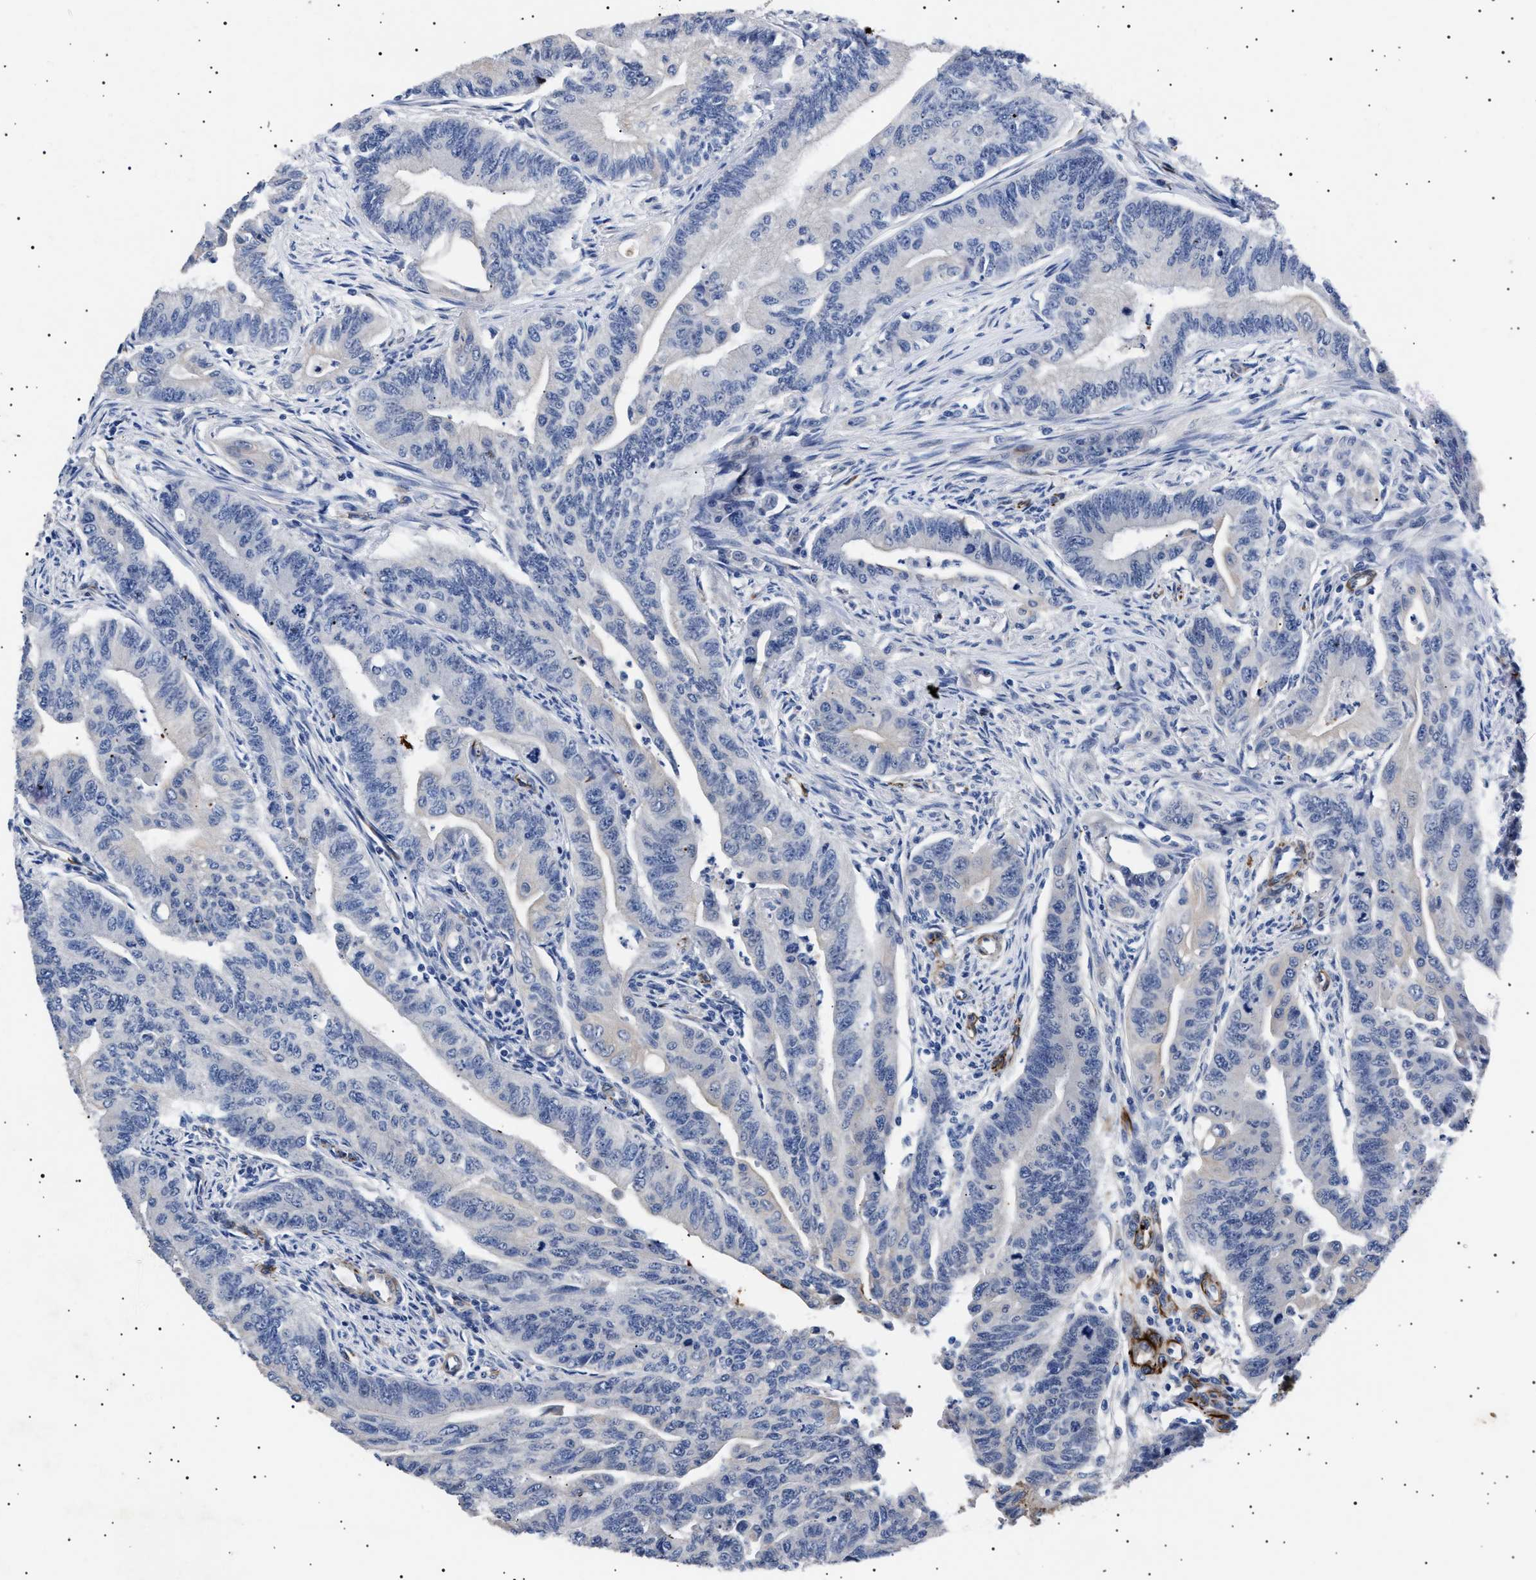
{"staining": {"intensity": "negative", "quantity": "none", "location": "none"}, "tissue": "colorectal cancer", "cell_type": "Tumor cells", "image_type": "cancer", "snomed": [{"axis": "morphology", "description": "Adenoma, NOS"}, {"axis": "morphology", "description": "Adenocarcinoma, NOS"}, {"axis": "topography", "description": "Colon"}], "caption": "Tumor cells show no significant expression in colorectal cancer.", "gene": "OLFML2A", "patient": {"sex": "male", "age": 79}}